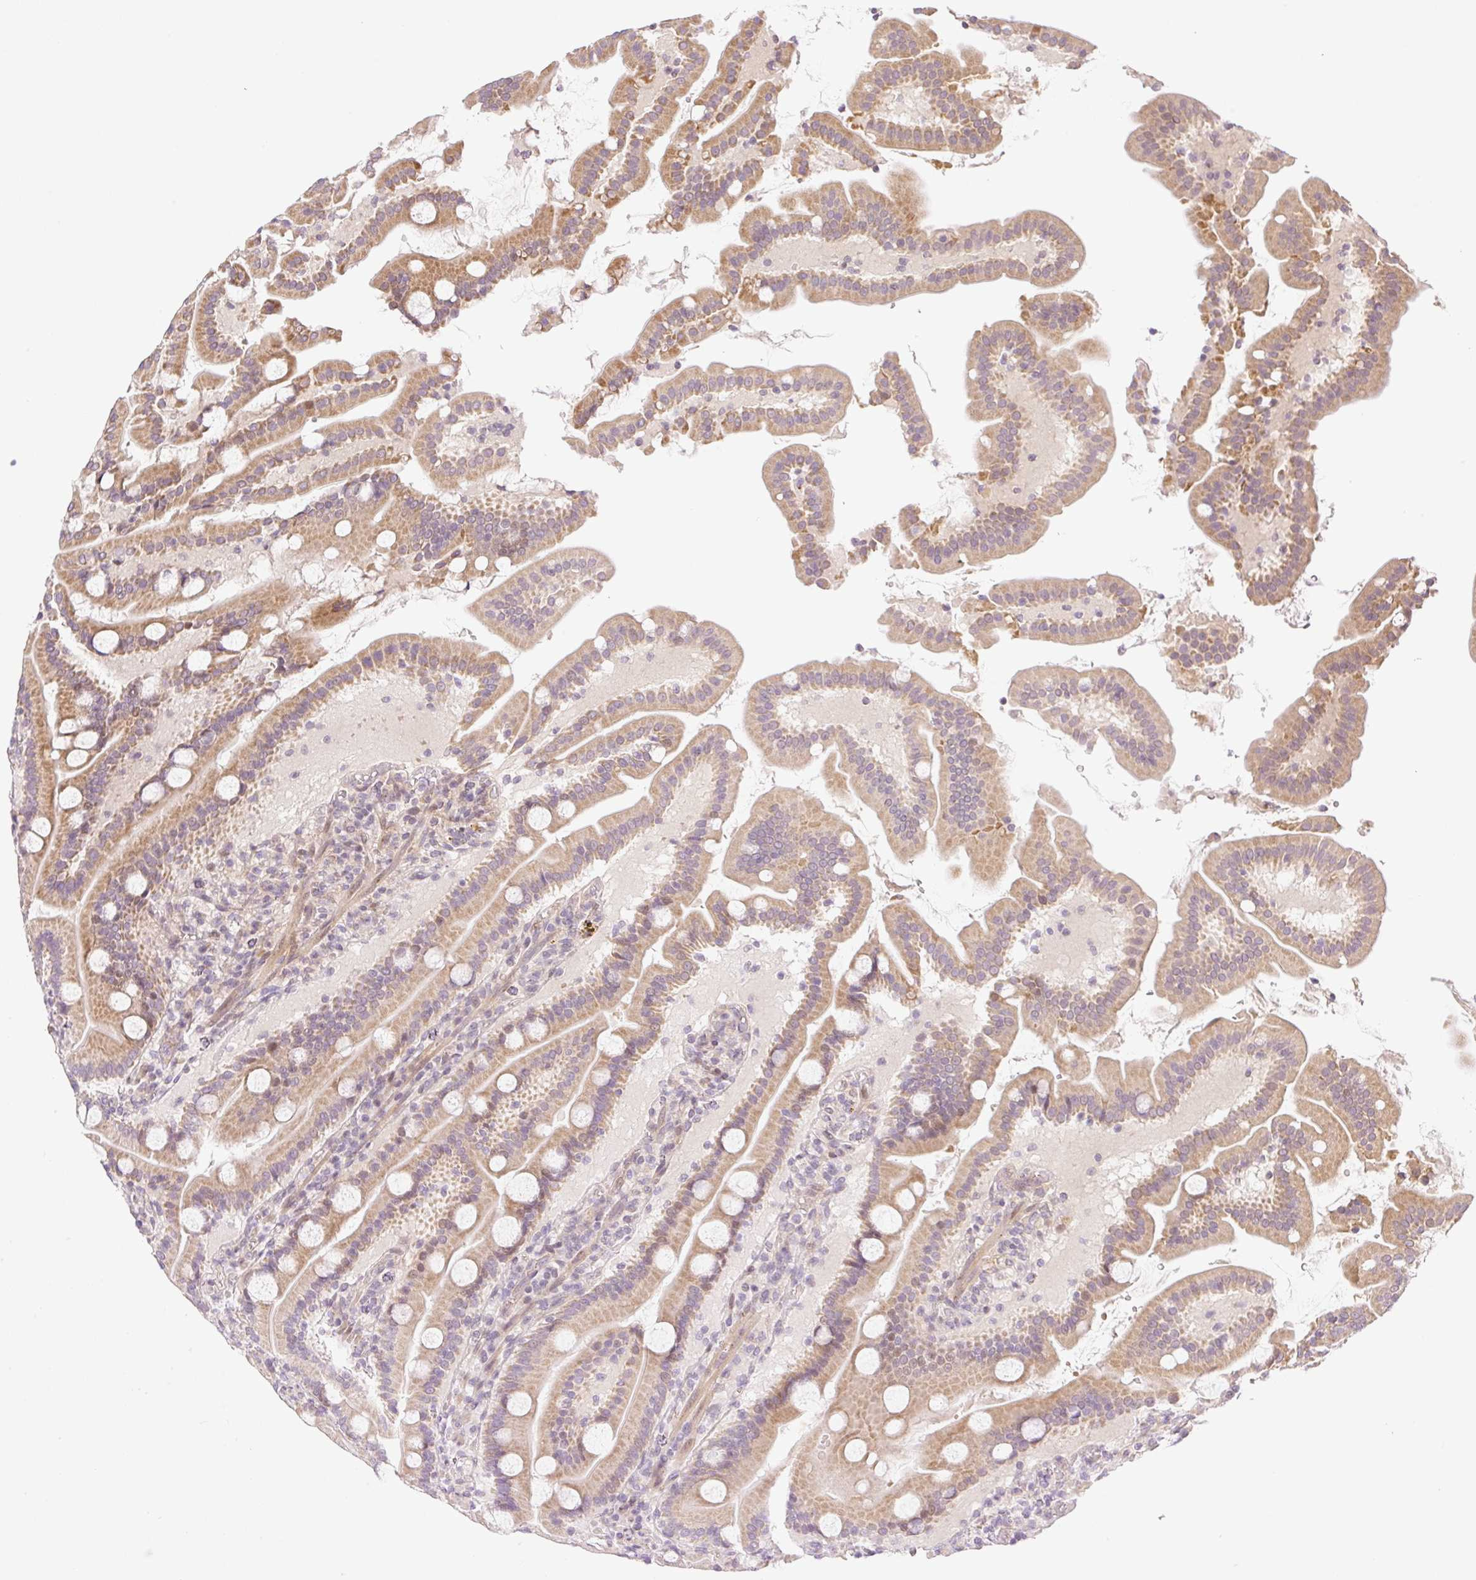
{"staining": {"intensity": "moderate", "quantity": ">75%", "location": "cytoplasmic/membranous"}, "tissue": "duodenum", "cell_type": "Glandular cells", "image_type": "normal", "snomed": [{"axis": "morphology", "description": "Normal tissue, NOS"}, {"axis": "topography", "description": "Duodenum"}], "caption": "Glandular cells reveal moderate cytoplasmic/membranous positivity in about >75% of cells in unremarkable duodenum.", "gene": "ZNF394", "patient": {"sex": "male", "age": 55}}